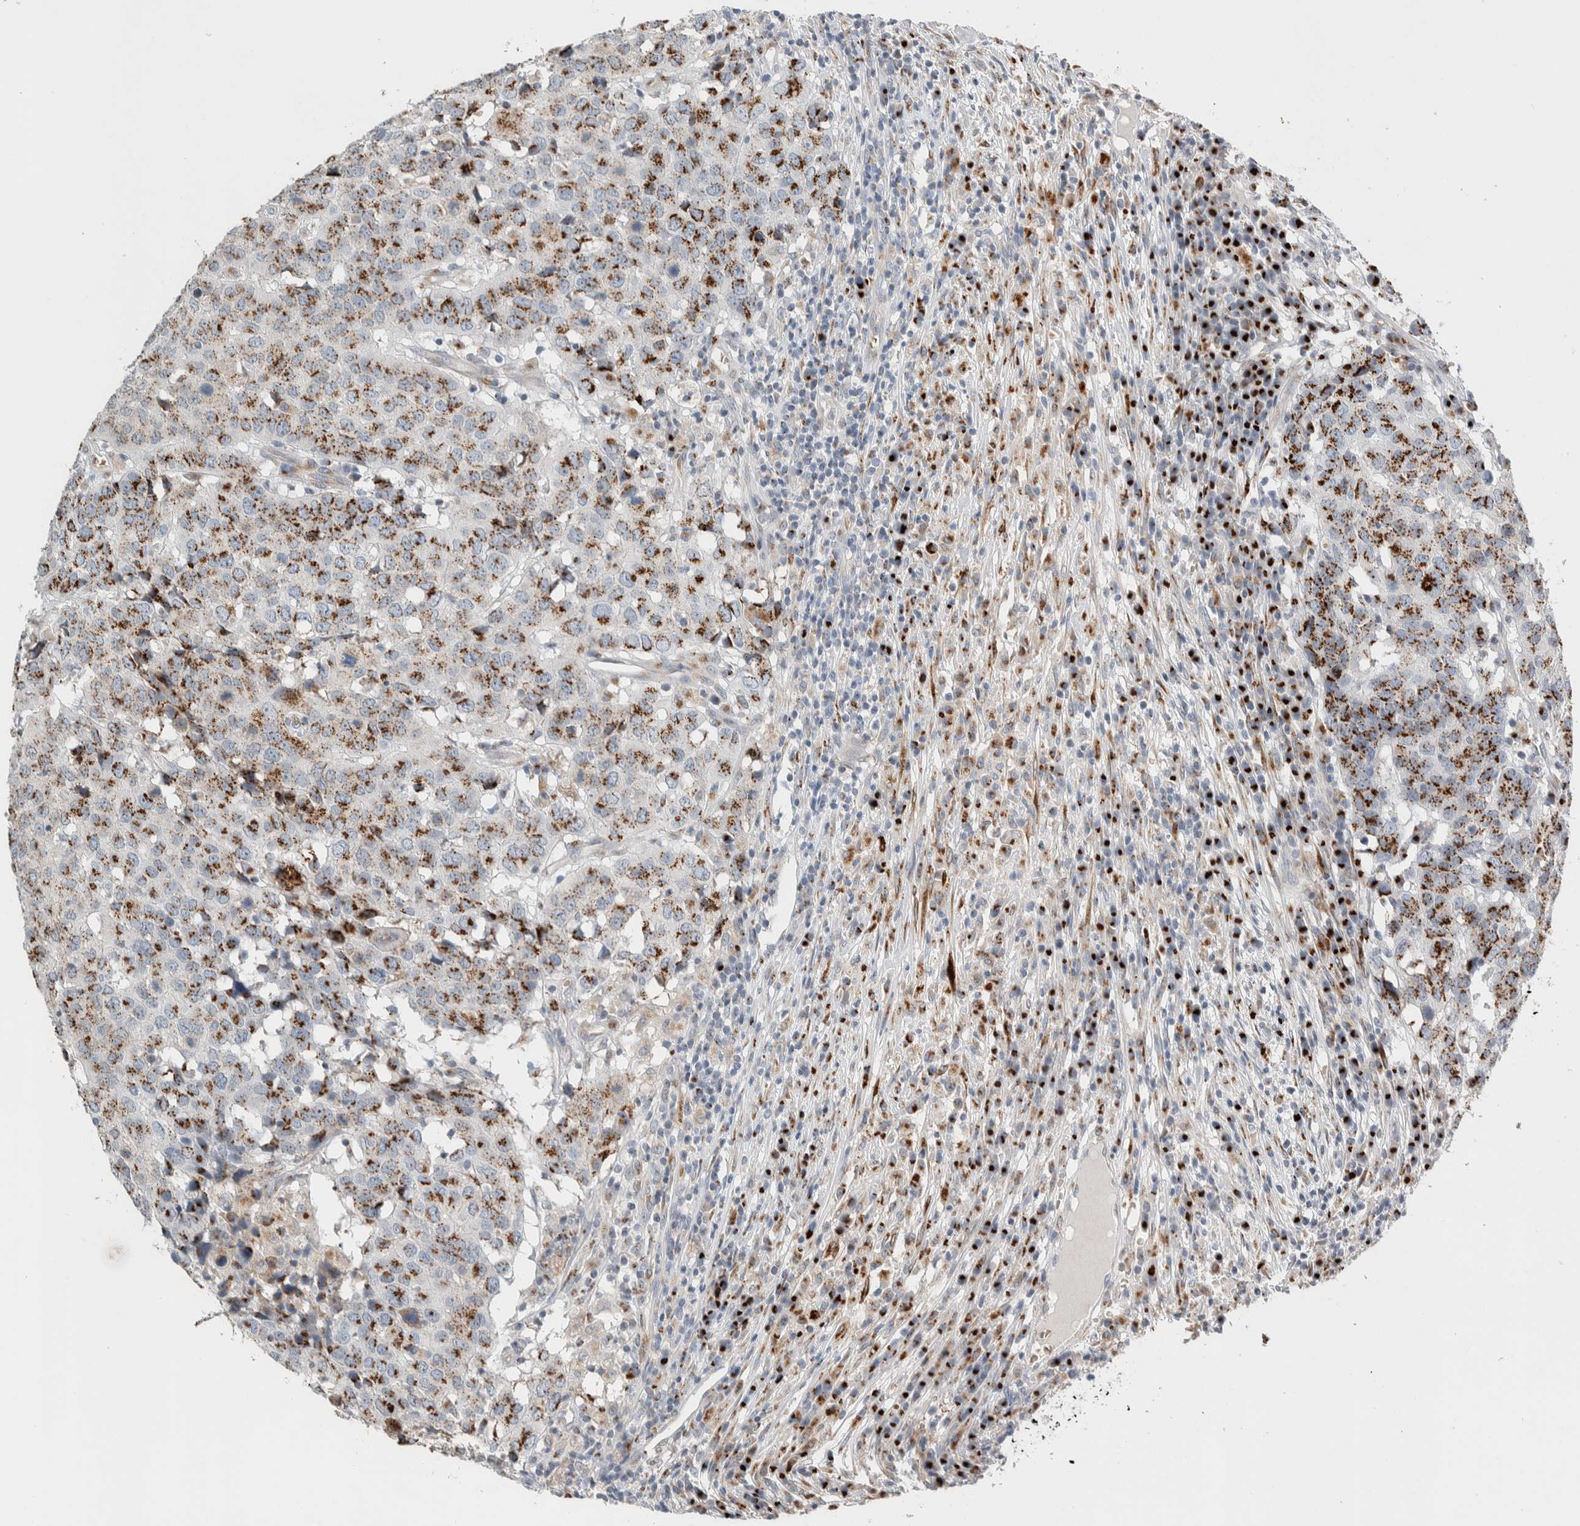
{"staining": {"intensity": "moderate", "quantity": ">75%", "location": "cytoplasmic/membranous"}, "tissue": "head and neck cancer", "cell_type": "Tumor cells", "image_type": "cancer", "snomed": [{"axis": "morphology", "description": "Squamous cell carcinoma, NOS"}, {"axis": "topography", "description": "Head-Neck"}], "caption": "IHC staining of head and neck squamous cell carcinoma, which displays medium levels of moderate cytoplasmic/membranous expression in approximately >75% of tumor cells indicating moderate cytoplasmic/membranous protein positivity. The staining was performed using DAB (3,3'-diaminobenzidine) (brown) for protein detection and nuclei were counterstained in hematoxylin (blue).", "gene": "SLC38A10", "patient": {"sex": "male", "age": 66}}